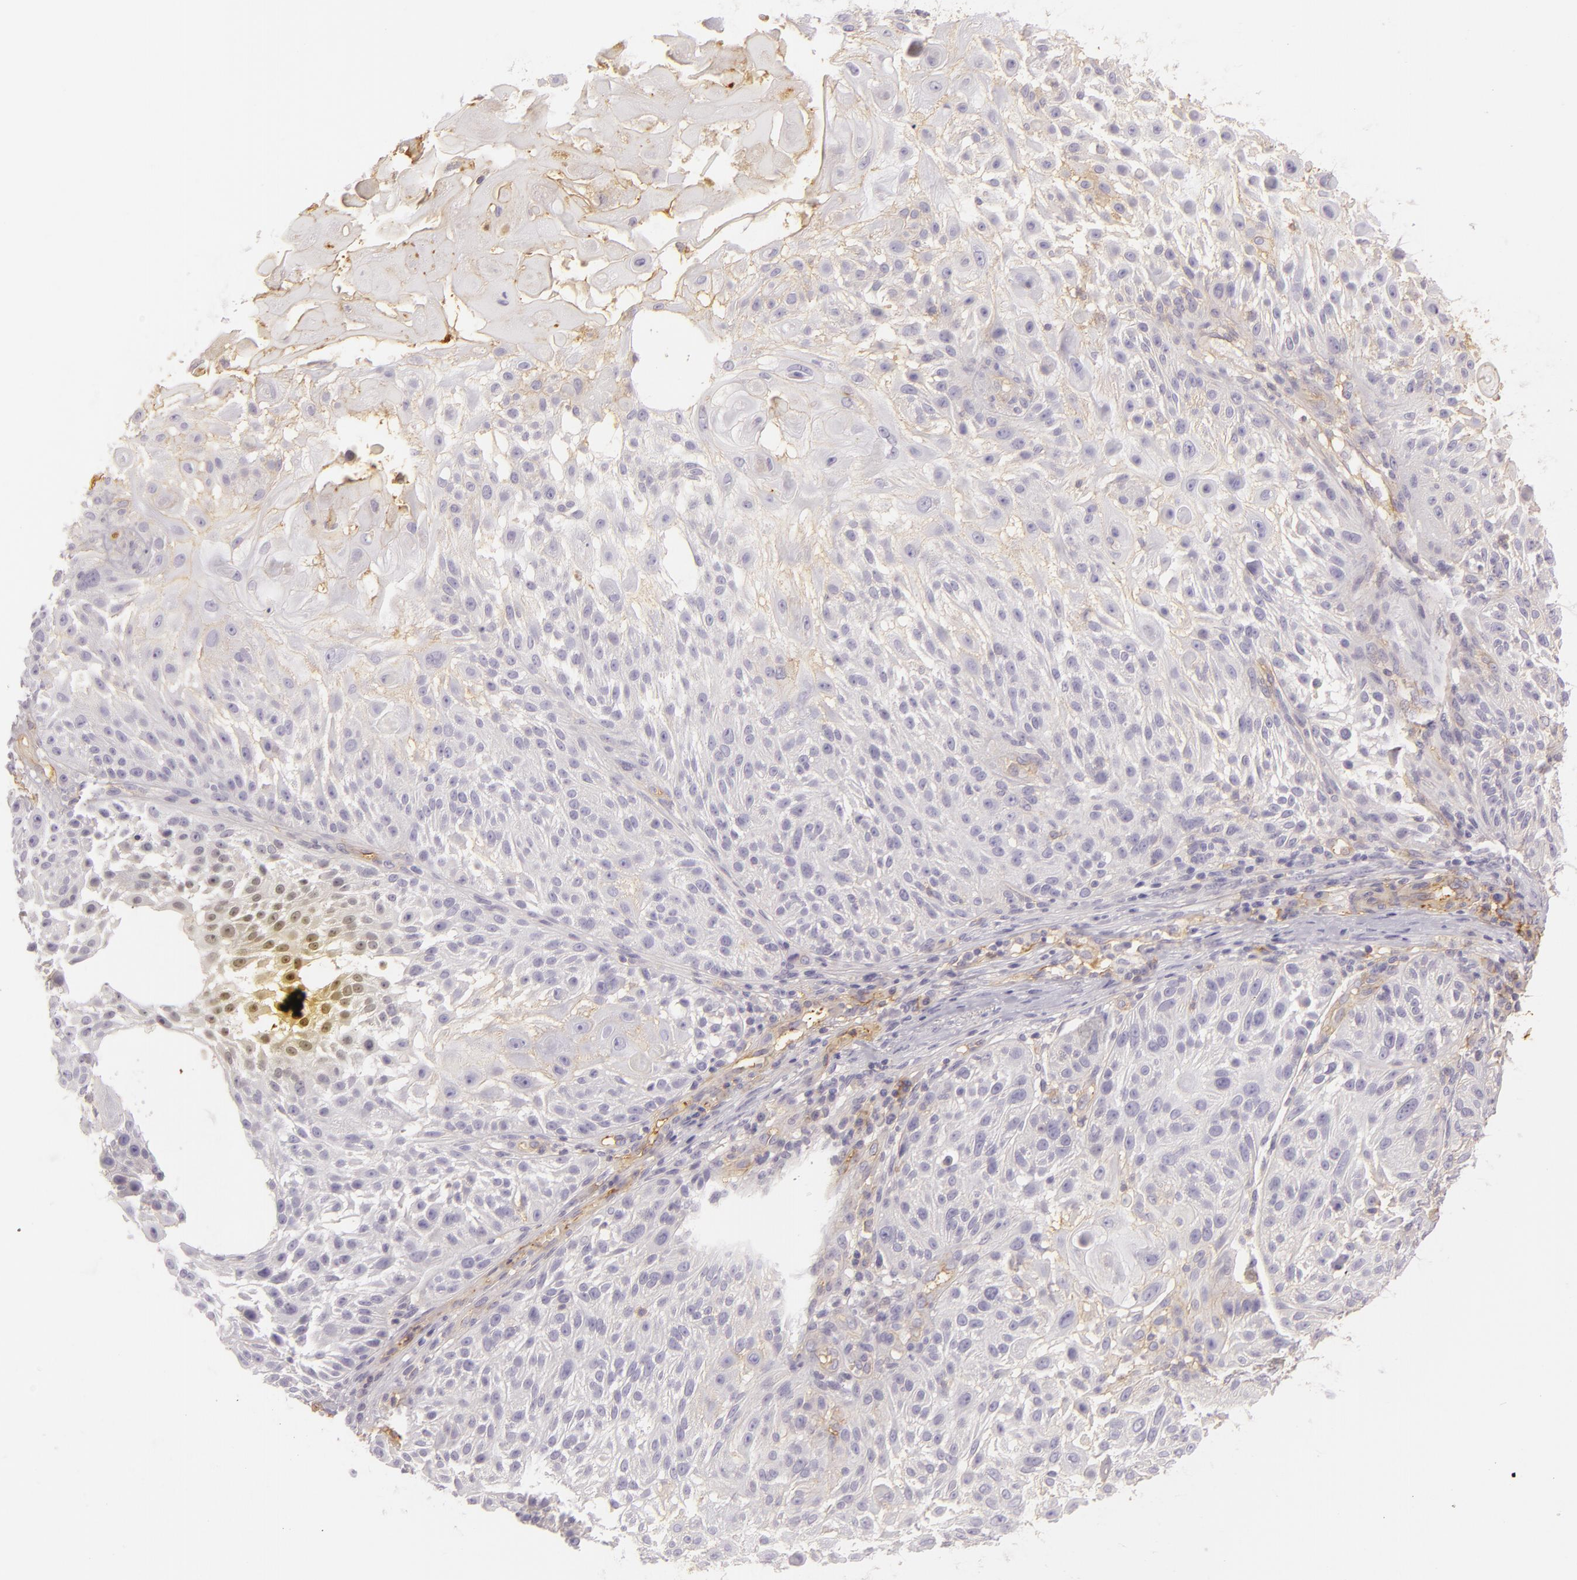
{"staining": {"intensity": "negative", "quantity": "none", "location": "none"}, "tissue": "skin cancer", "cell_type": "Tumor cells", "image_type": "cancer", "snomed": [{"axis": "morphology", "description": "Squamous cell carcinoma, NOS"}, {"axis": "topography", "description": "Skin"}], "caption": "A high-resolution photomicrograph shows IHC staining of skin cancer, which displays no significant staining in tumor cells. (Stains: DAB immunohistochemistry with hematoxylin counter stain, Microscopy: brightfield microscopy at high magnification).", "gene": "CD59", "patient": {"sex": "female", "age": 89}}